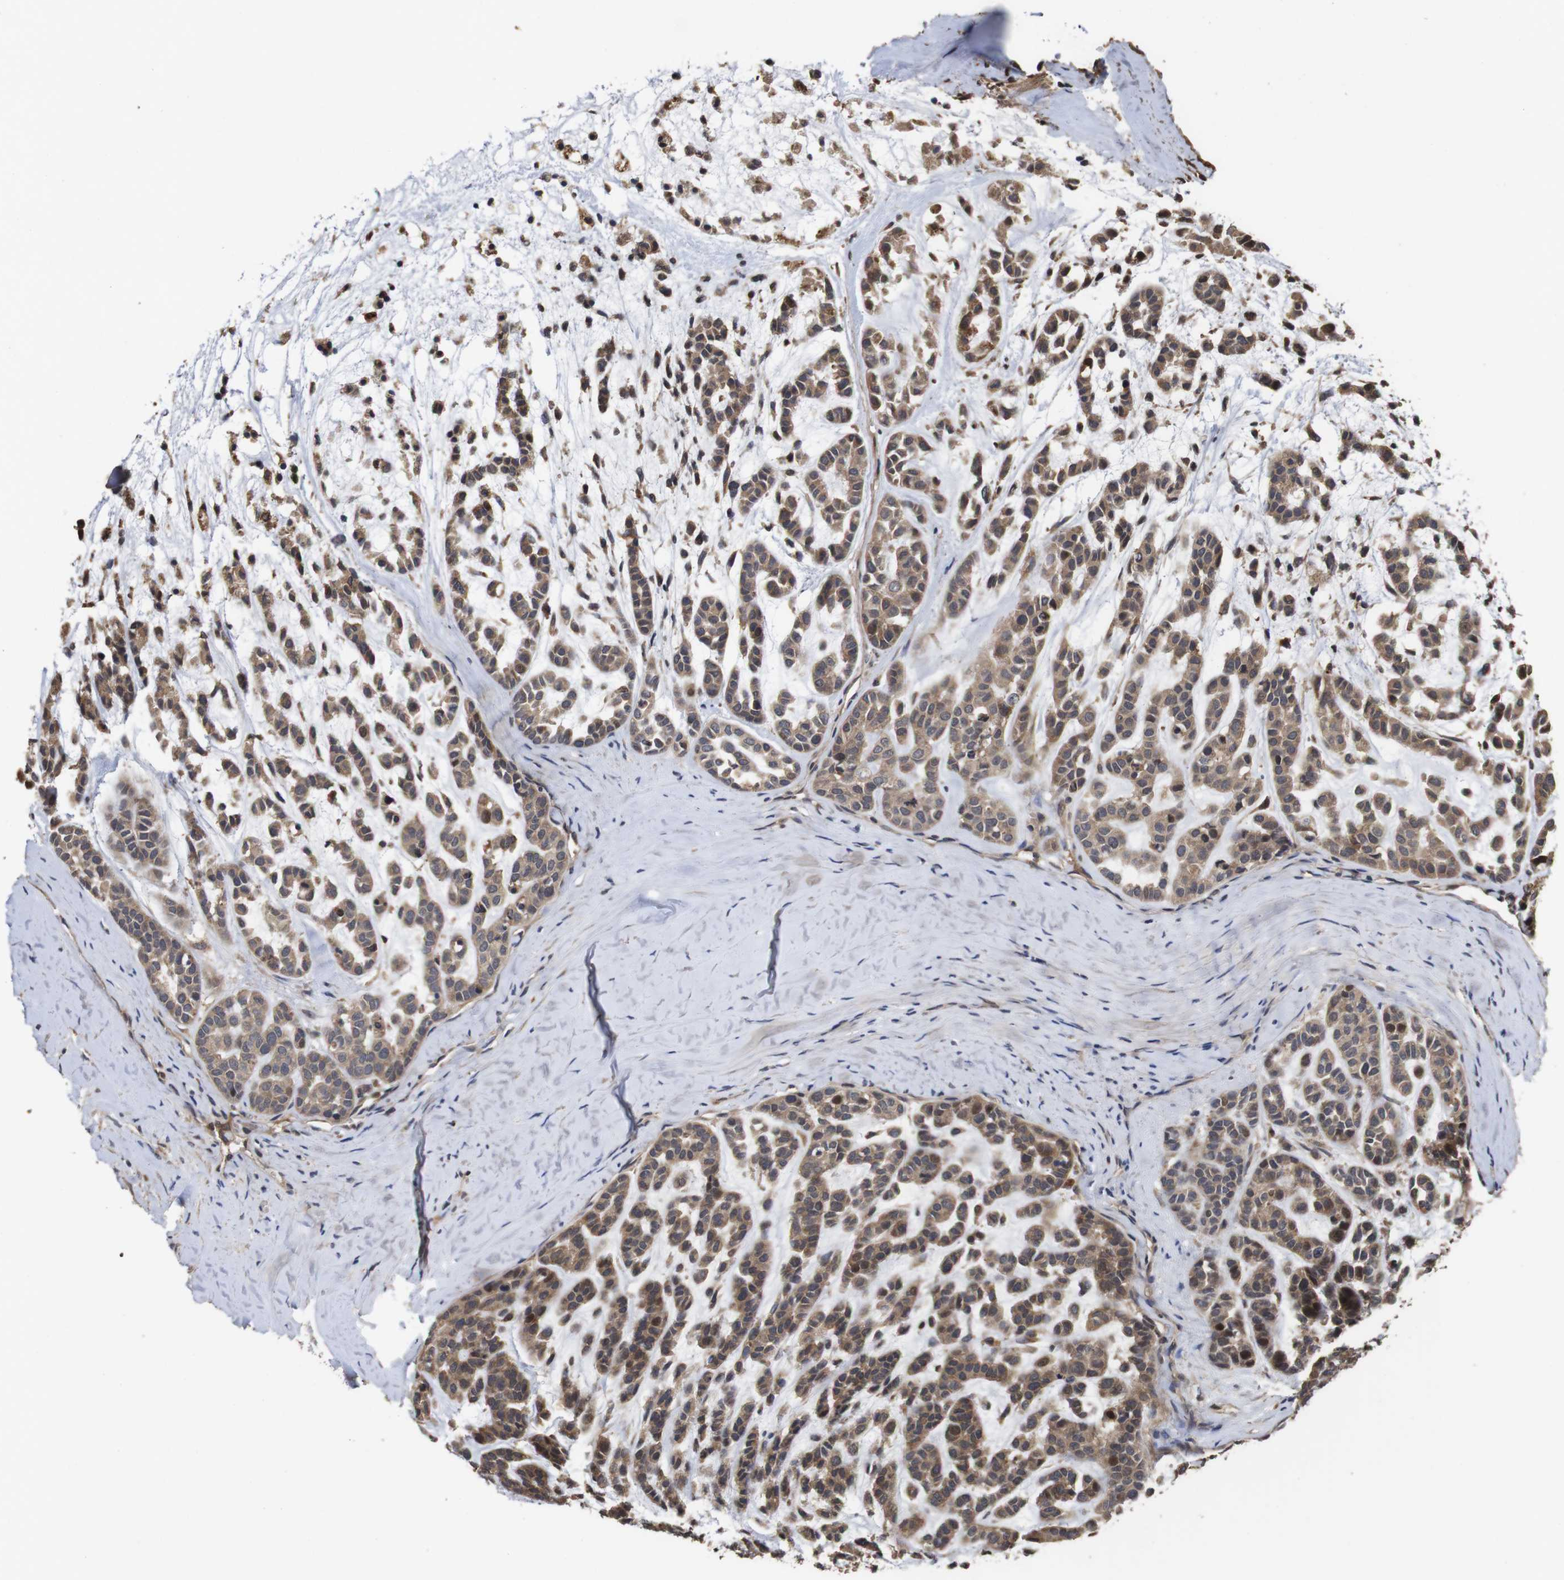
{"staining": {"intensity": "strong", "quantity": ">75%", "location": "cytoplasmic/membranous"}, "tissue": "head and neck cancer", "cell_type": "Tumor cells", "image_type": "cancer", "snomed": [{"axis": "morphology", "description": "Adenocarcinoma, NOS"}, {"axis": "morphology", "description": "Adenoma, NOS"}, {"axis": "topography", "description": "Head-Neck"}], "caption": "DAB (3,3'-diaminobenzidine) immunohistochemical staining of head and neck adenoma reveals strong cytoplasmic/membranous protein positivity in about >75% of tumor cells.", "gene": "PTPN14", "patient": {"sex": "female", "age": 55}}